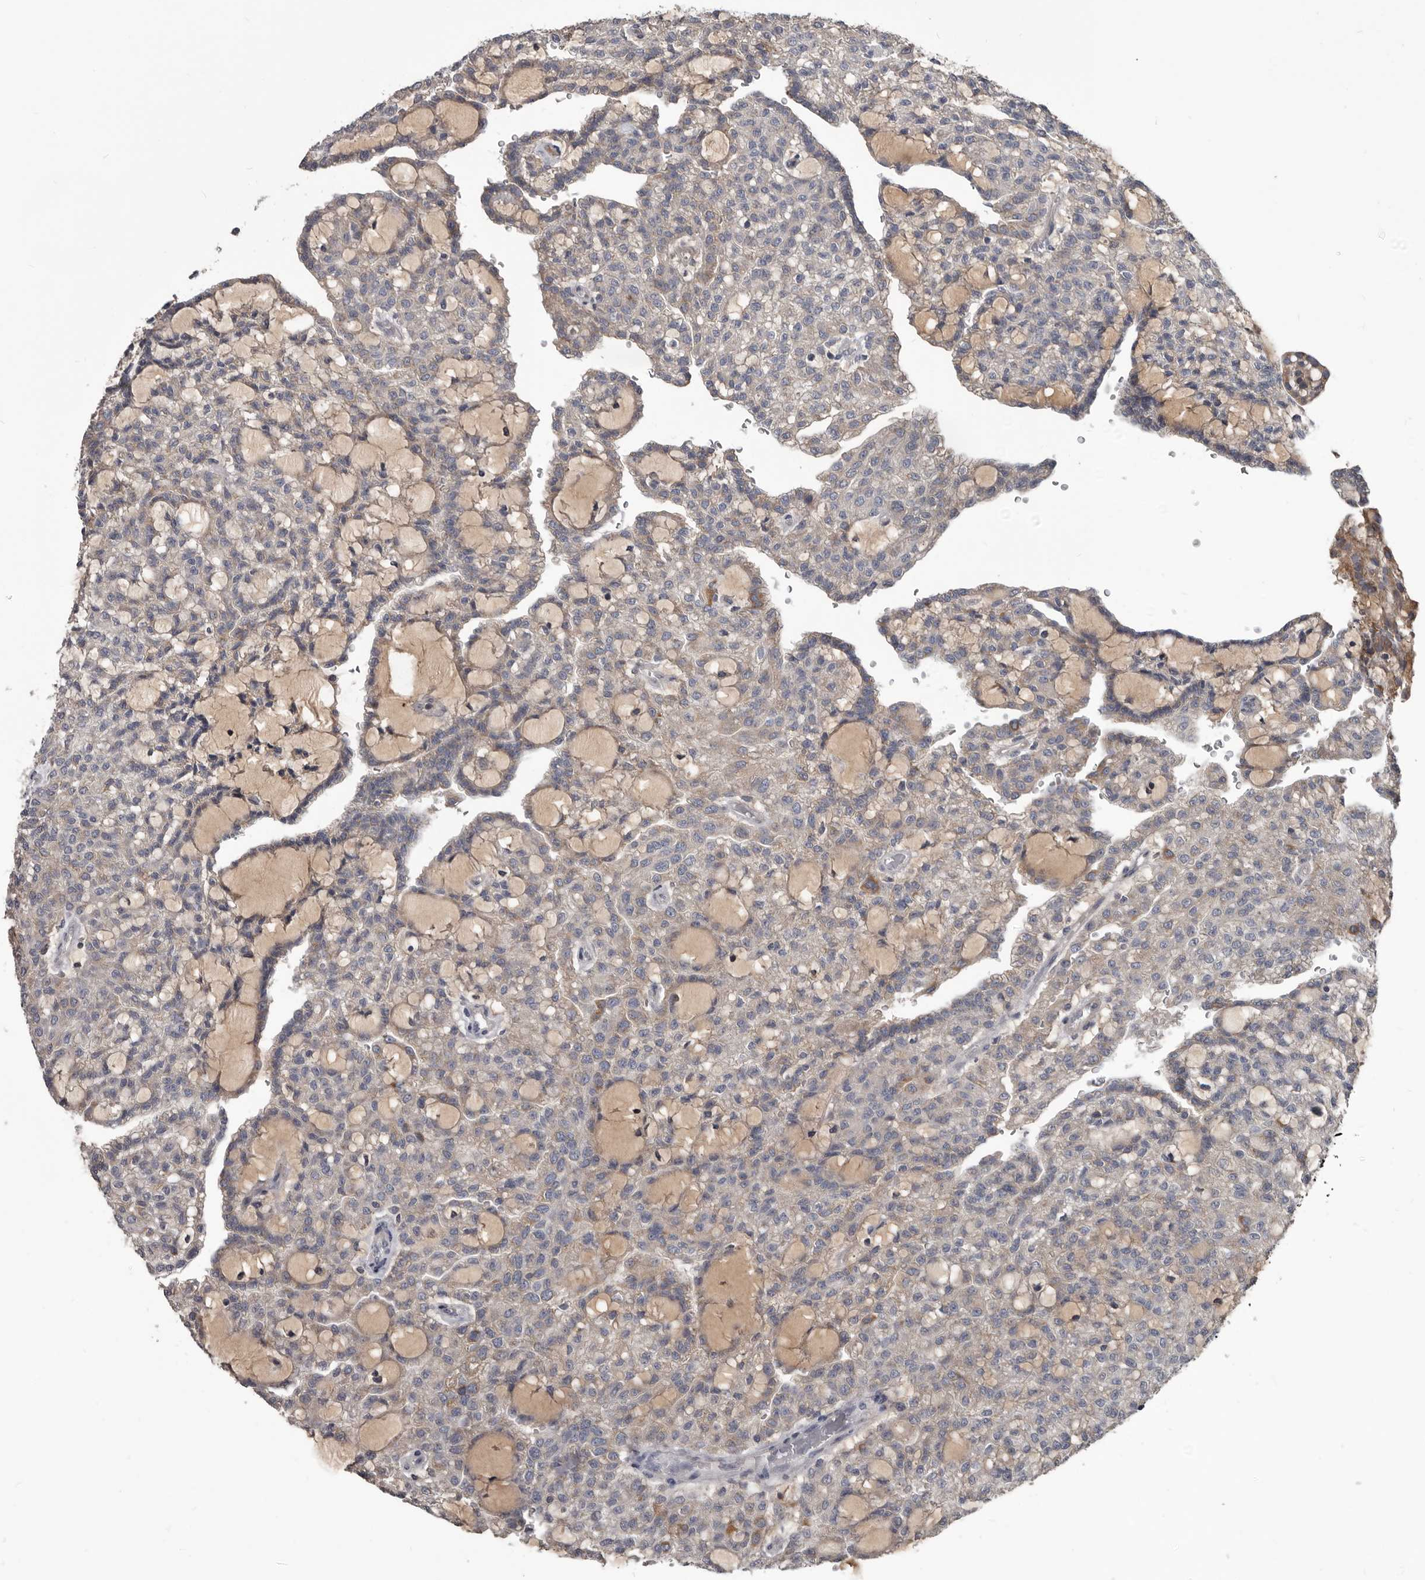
{"staining": {"intensity": "weak", "quantity": "25%-75%", "location": "cytoplasmic/membranous"}, "tissue": "renal cancer", "cell_type": "Tumor cells", "image_type": "cancer", "snomed": [{"axis": "morphology", "description": "Adenocarcinoma, NOS"}, {"axis": "topography", "description": "Kidney"}], "caption": "Tumor cells demonstrate low levels of weak cytoplasmic/membranous staining in about 25%-75% of cells in human renal cancer.", "gene": "ALDH5A1", "patient": {"sex": "male", "age": 63}}